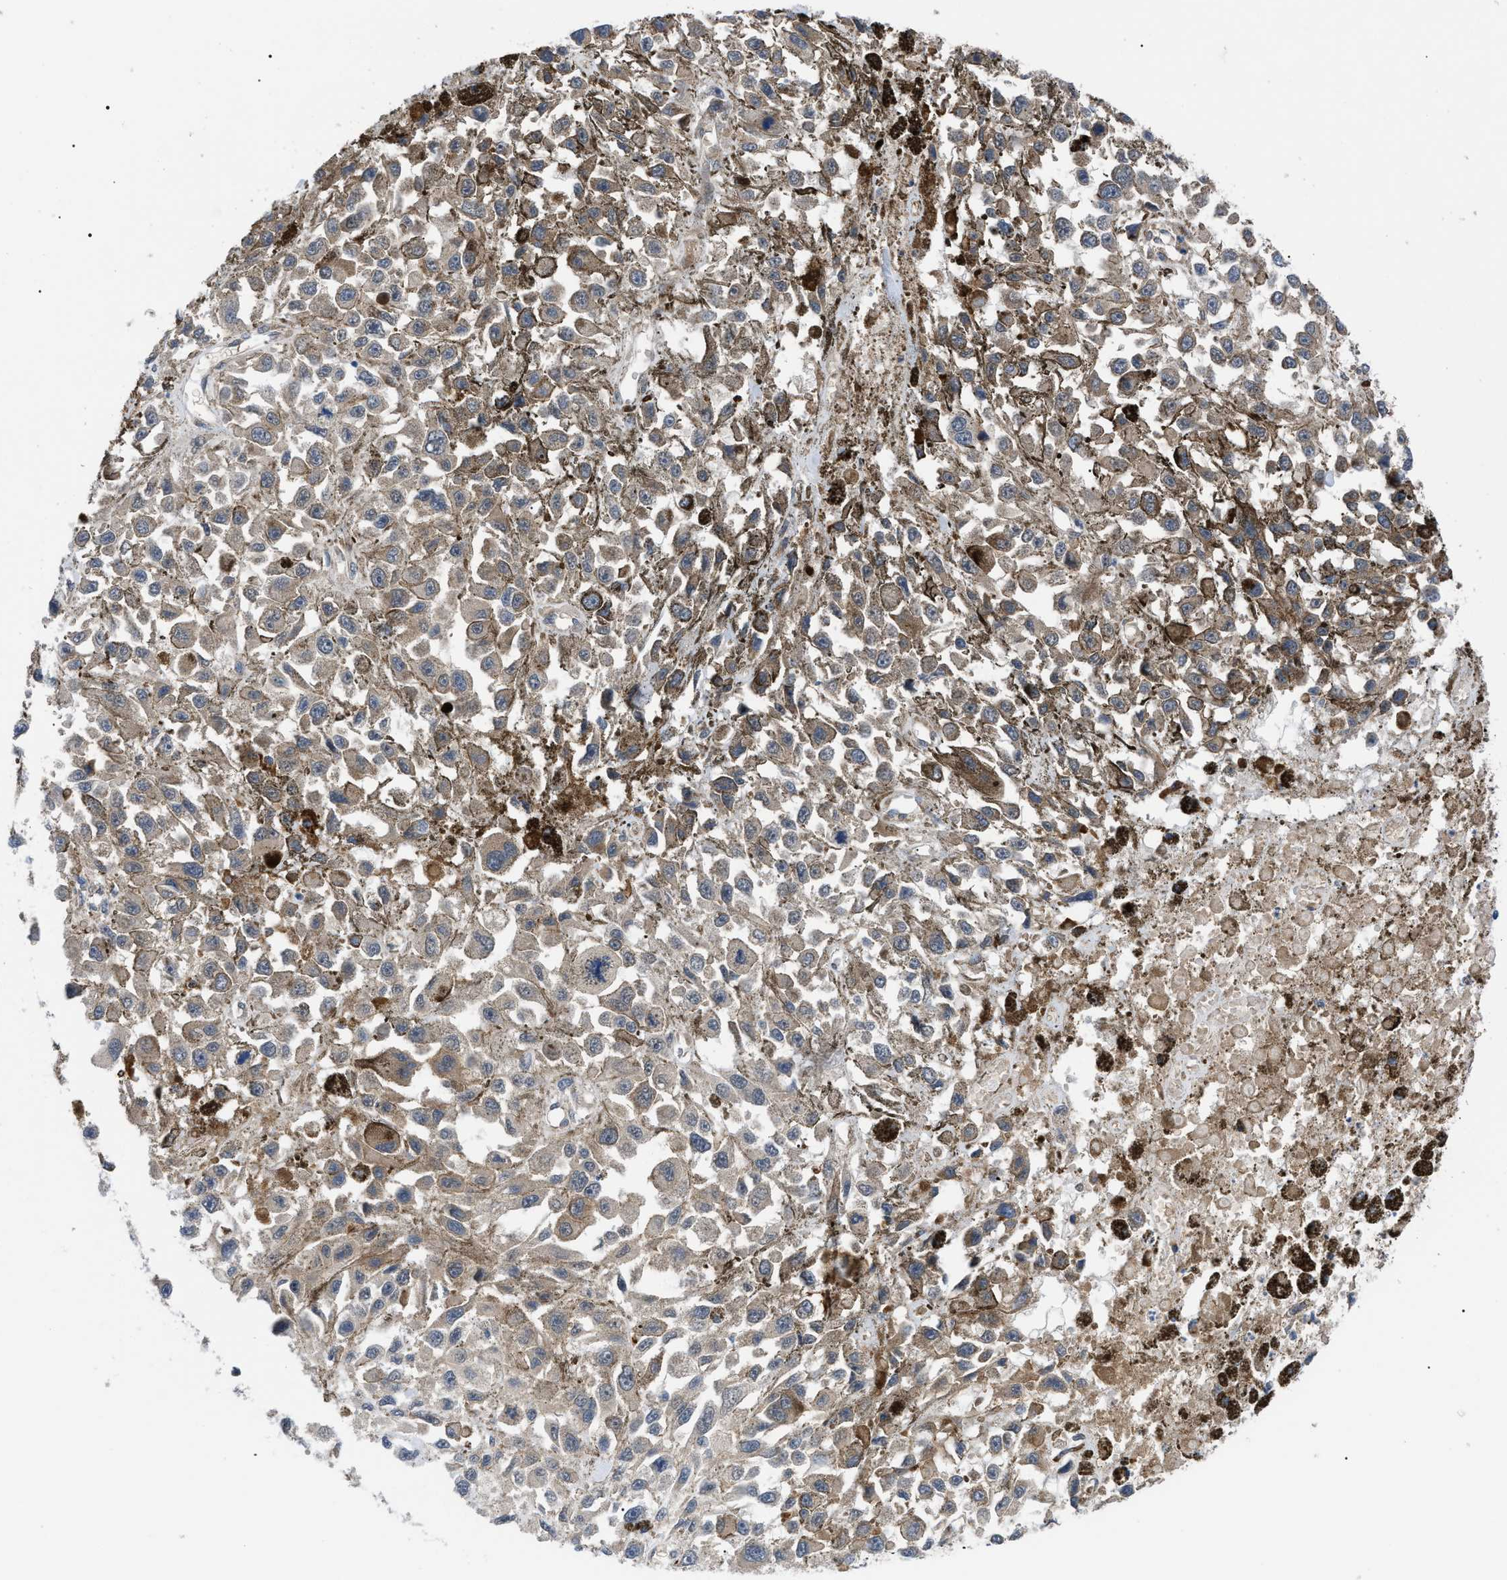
{"staining": {"intensity": "moderate", "quantity": ">75%", "location": "cytoplasmic/membranous"}, "tissue": "melanoma", "cell_type": "Tumor cells", "image_type": "cancer", "snomed": [{"axis": "morphology", "description": "Malignant melanoma, Metastatic site"}, {"axis": "topography", "description": "Lymph node"}], "caption": "Immunohistochemical staining of human malignant melanoma (metastatic site) demonstrates moderate cytoplasmic/membranous protein staining in approximately >75% of tumor cells. (DAB = brown stain, brightfield microscopy at high magnification).", "gene": "MYO10", "patient": {"sex": "male", "age": 59}}